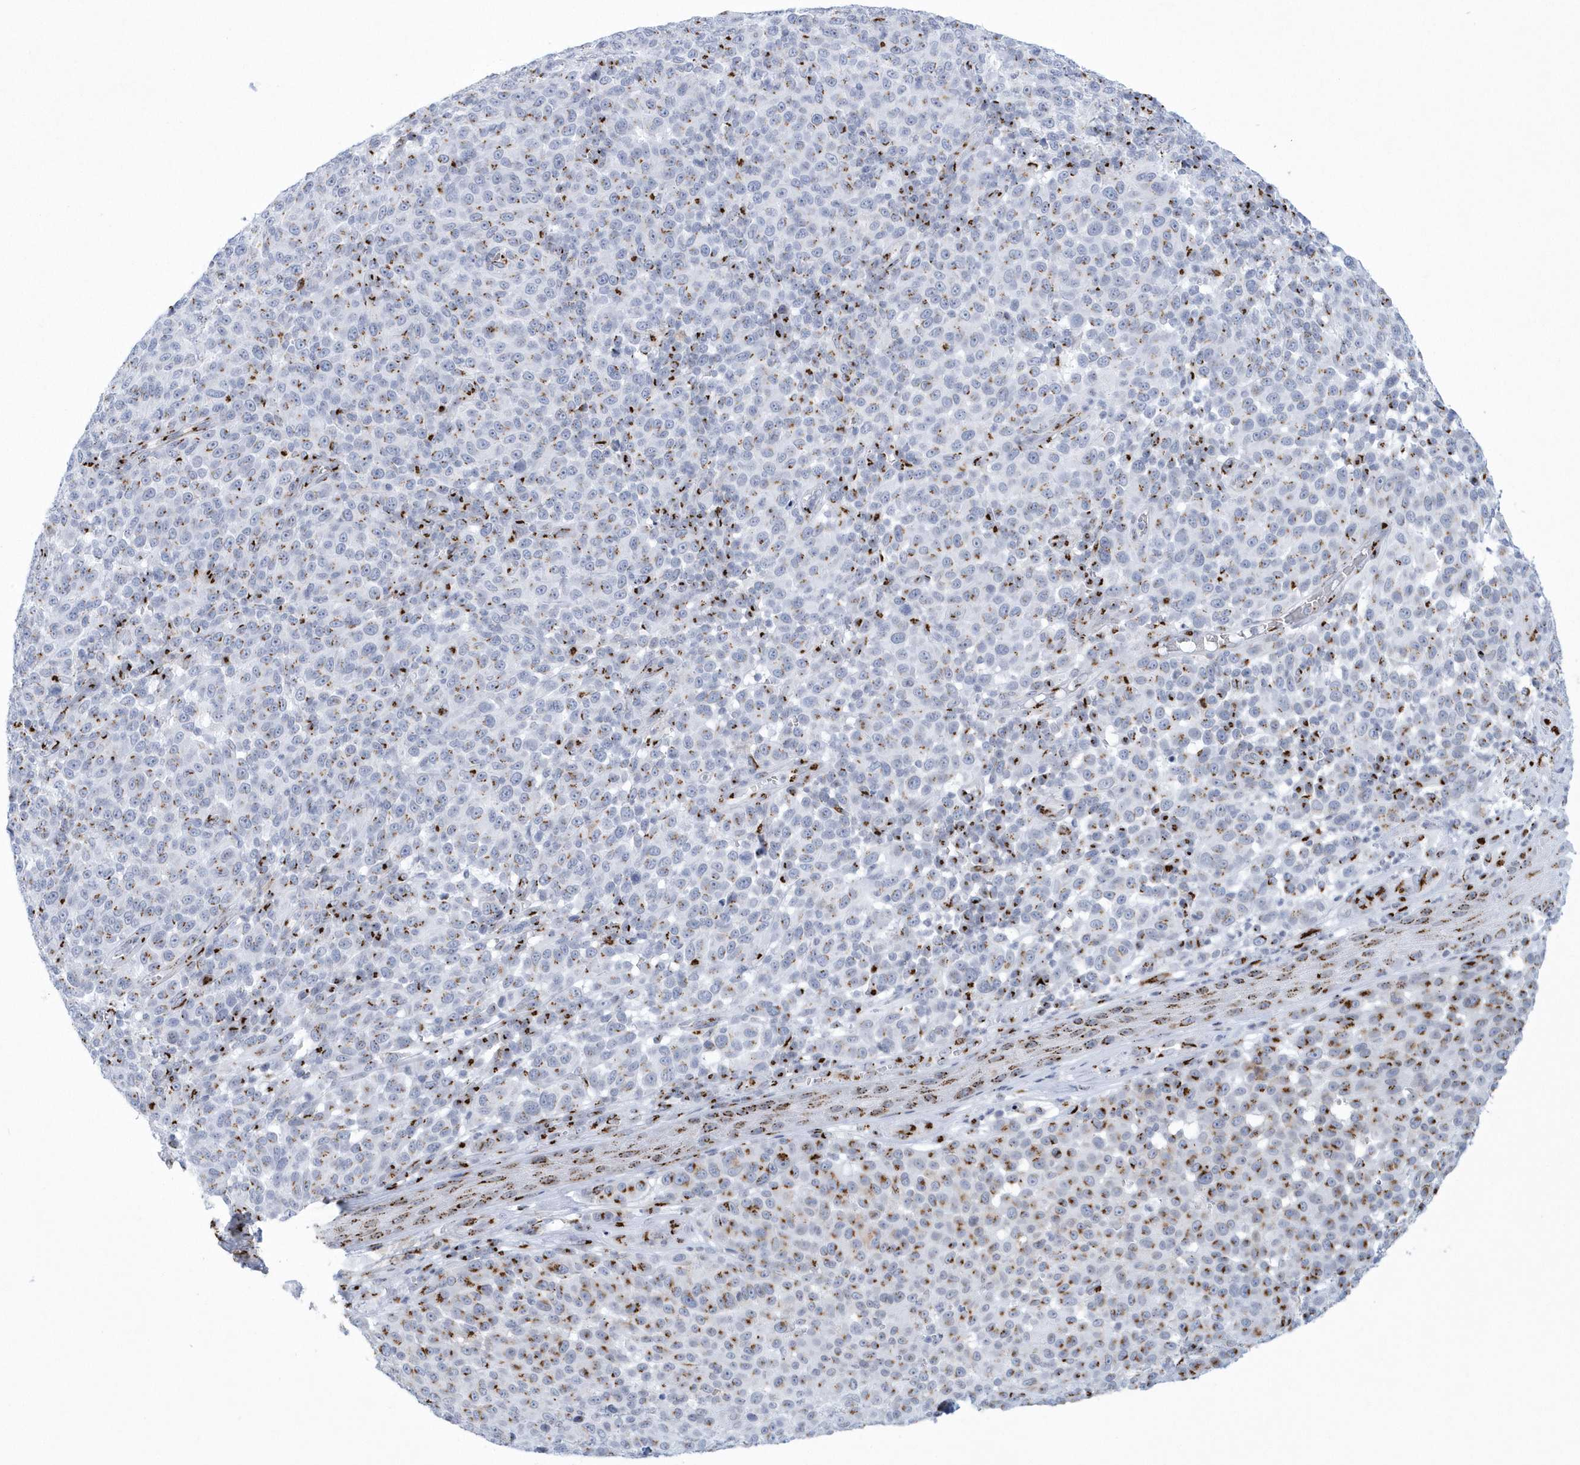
{"staining": {"intensity": "moderate", "quantity": "<25%", "location": "cytoplasmic/membranous"}, "tissue": "melanoma", "cell_type": "Tumor cells", "image_type": "cancer", "snomed": [{"axis": "morphology", "description": "Malignant melanoma, NOS"}, {"axis": "topography", "description": "Skin"}], "caption": "This micrograph exhibits malignant melanoma stained with immunohistochemistry (IHC) to label a protein in brown. The cytoplasmic/membranous of tumor cells show moderate positivity for the protein. Nuclei are counter-stained blue.", "gene": "SLX9", "patient": {"sex": "male", "age": 49}}